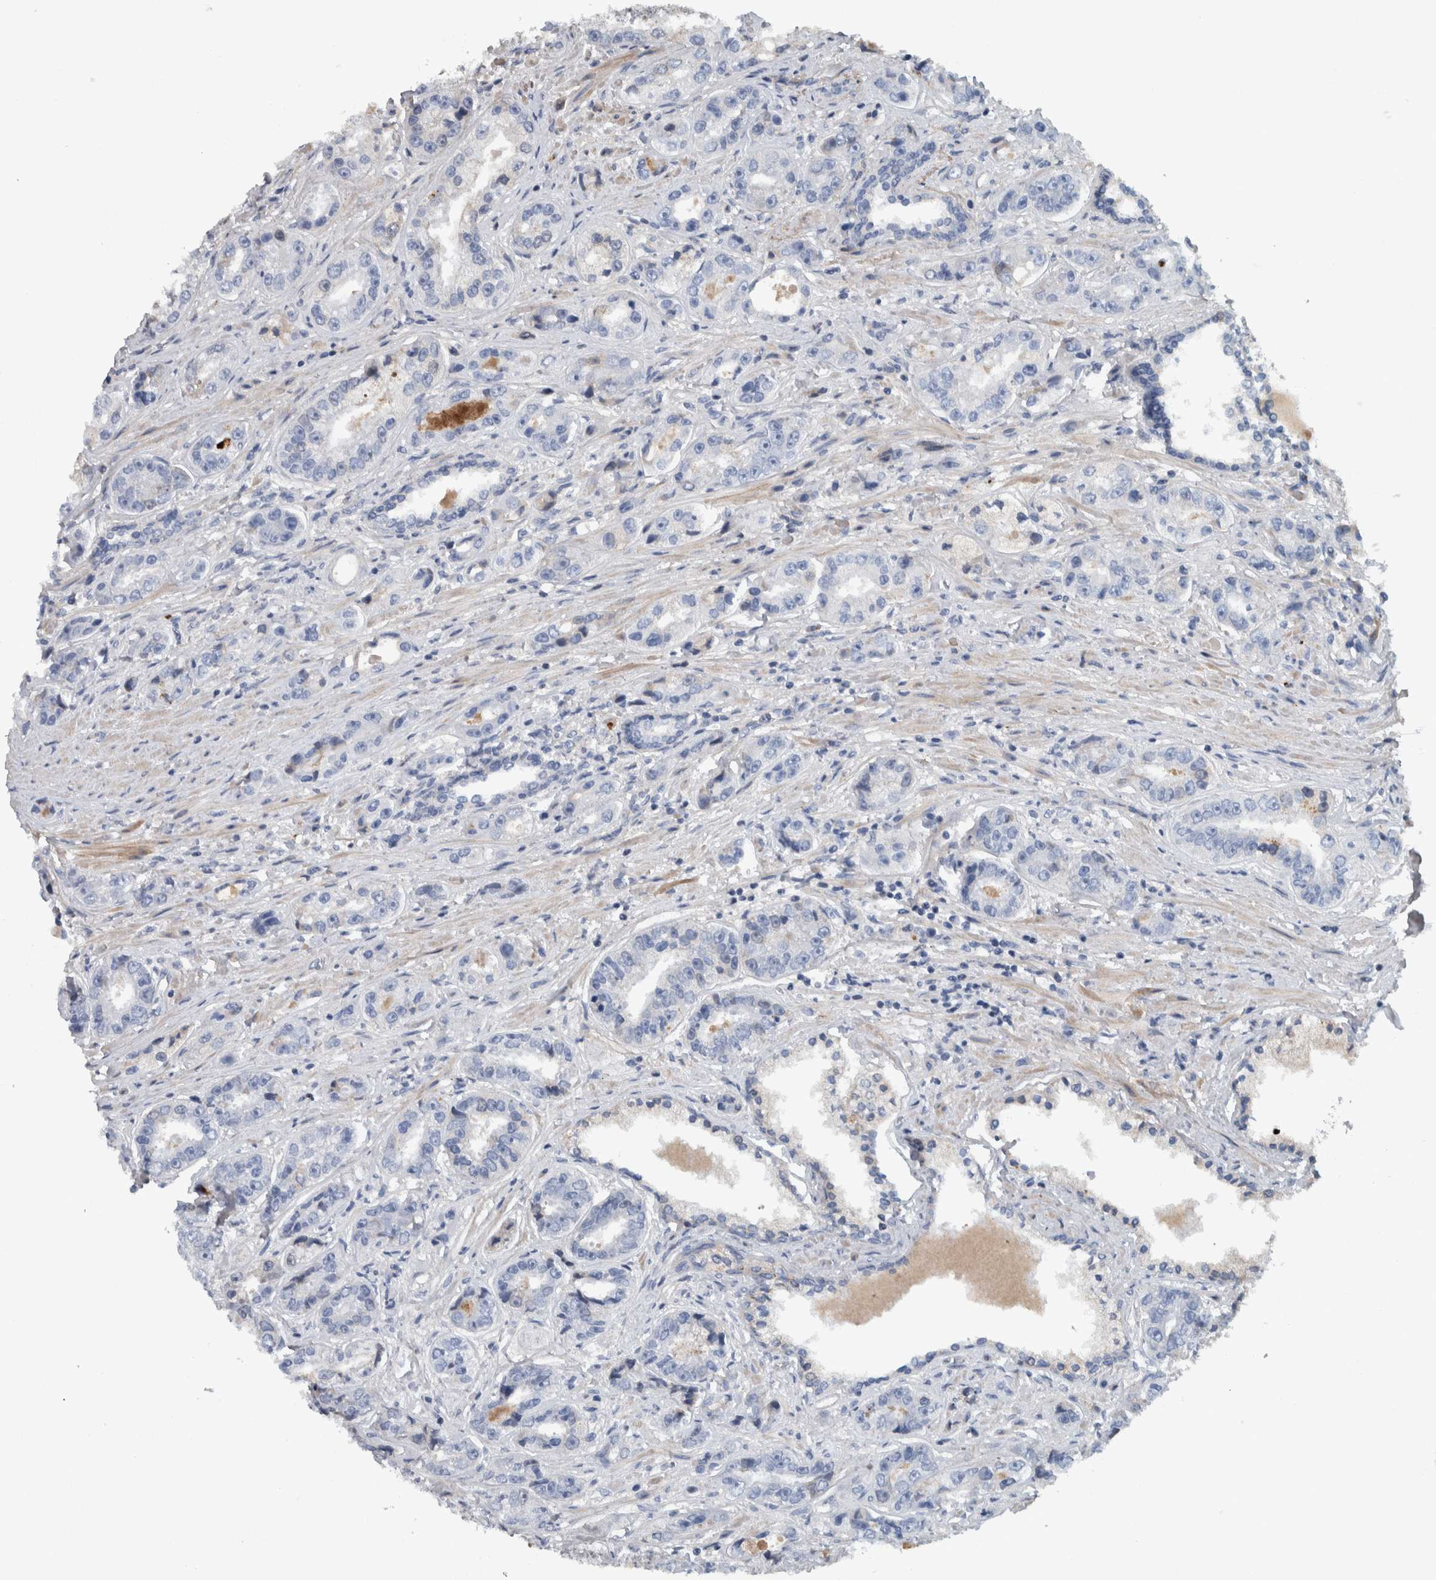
{"staining": {"intensity": "negative", "quantity": "none", "location": "none"}, "tissue": "prostate cancer", "cell_type": "Tumor cells", "image_type": "cancer", "snomed": [{"axis": "morphology", "description": "Adenocarcinoma, High grade"}, {"axis": "topography", "description": "Prostate"}], "caption": "This is an immunohistochemistry photomicrograph of prostate cancer (adenocarcinoma (high-grade)). There is no staining in tumor cells.", "gene": "SERPINC1", "patient": {"sex": "male", "age": 61}}